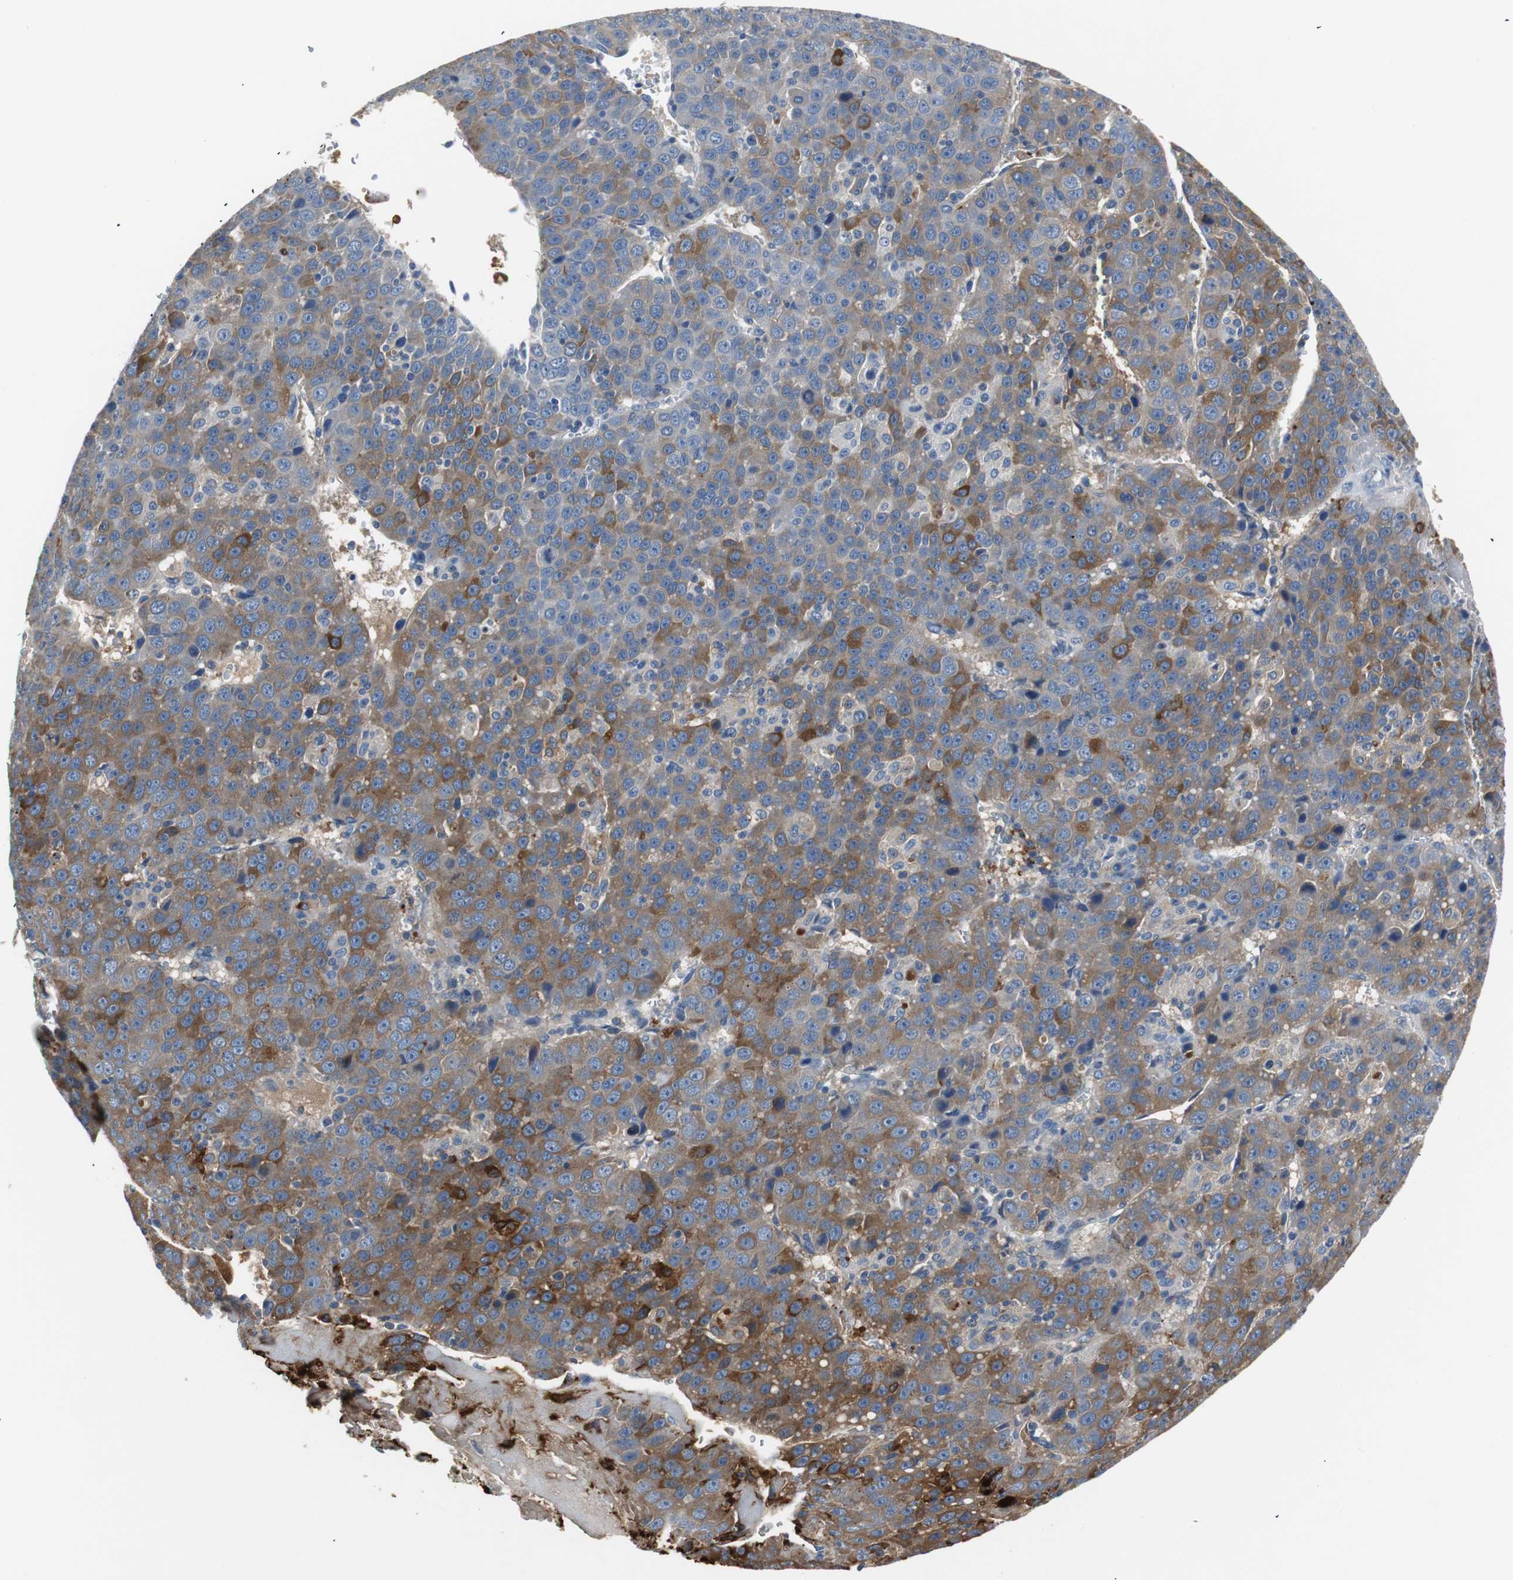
{"staining": {"intensity": "moderate", "quantity": "25%-75%", "location": "cytoplasmic/membranous"}, "tissue": "liver cancer", "cell_type": "Tumor cells", "image_type": "cancer", "snomed": [{"axis": "morphology", "description": "Carcinoma, Hepatocellular, NOS"}, {"axis": "topography", "description": "Liver"}], "caption": "Protein analysis of liver cancer (hepatocellular carcinoma) tissue exhibits moderate cytoplasmic/membranous positivity in approximately 25%-75% of tumor cells. (Stains: DAB (3,3'-diaminobenzidine) in brown, nuclei in blue, Microscopy: brightfield microscopy at high magnification).", "gene": "PI15", "patient": {"sex": "female", "age": 53}}